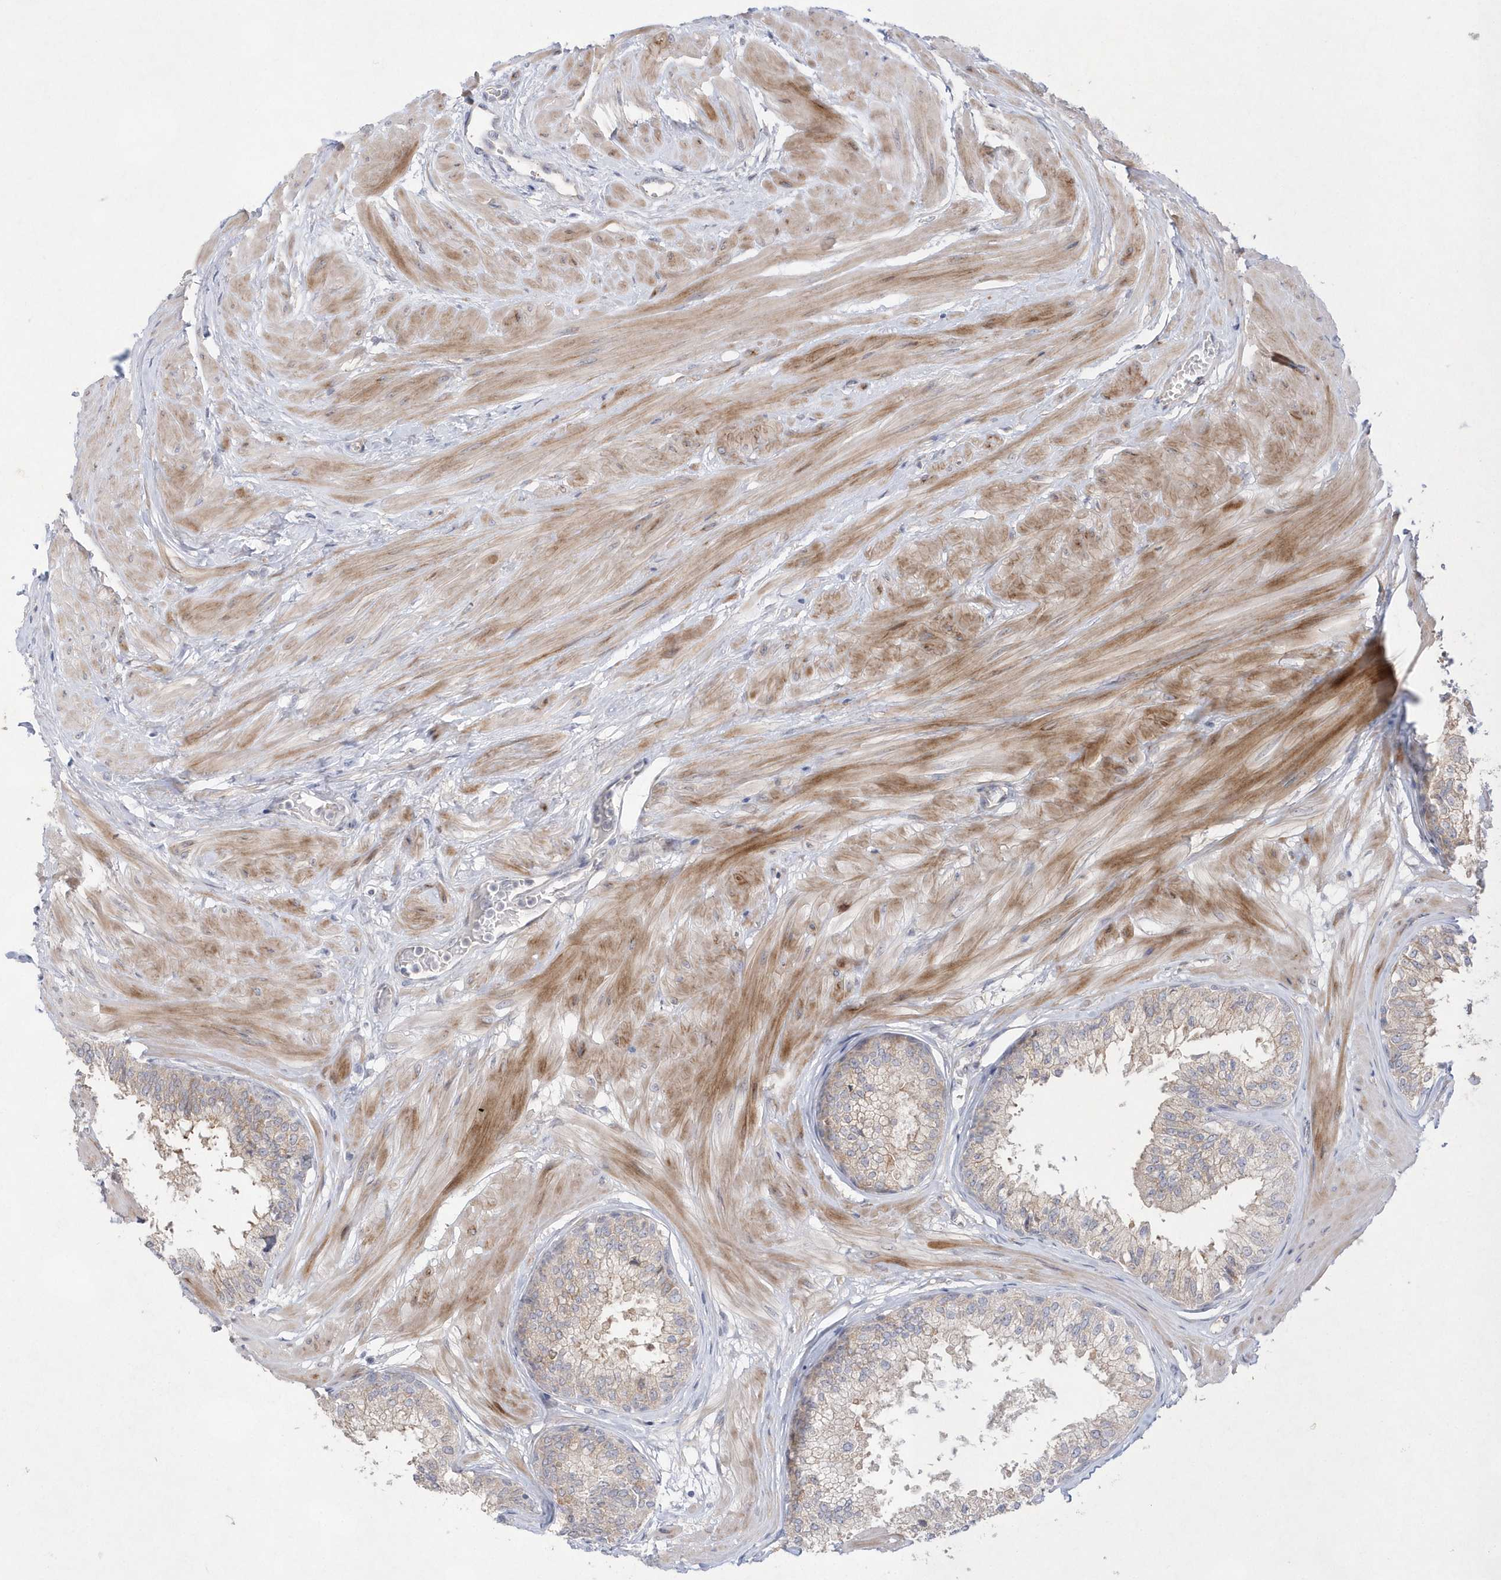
{"staining": {"intensity": "weak", "quantity": "<25%", "location": "cytoplasmic/membranous"}, "tissue": "prostate", "cell_type": "Glandular cells", "image_type": "normal", "snomed": [{"axis": "morphology", "description": "Normal tissue, NOS"}, {"axis": "topography", "description": "Prostate"}], "caption": "Human prostate stained for a protein using IHC shows no expression in glandular cells.", "gene": "TMEM132B", "patient": {"sex": "male", "age": 48}}